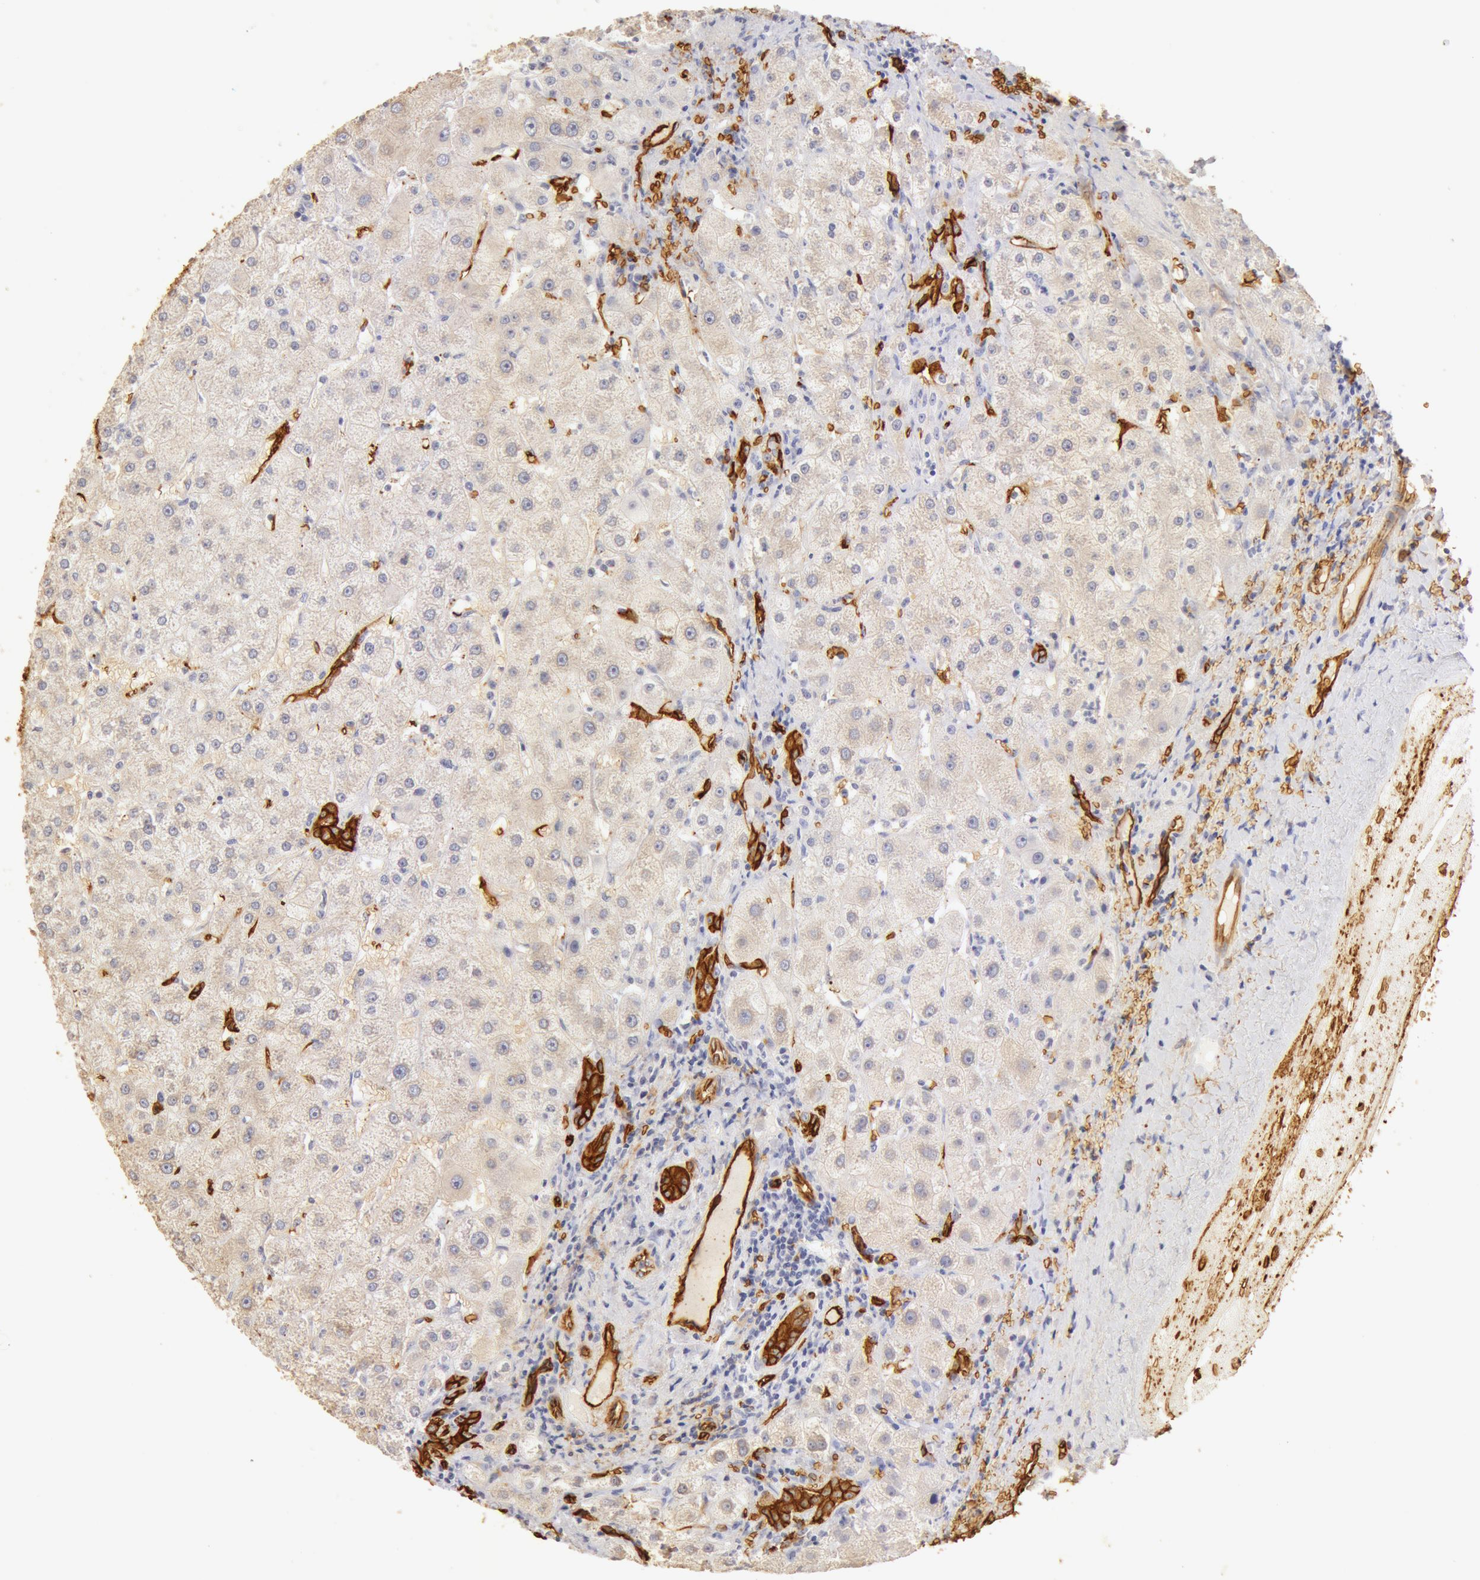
{"staining": {"intensity": "moderate", "quantity": ">75%", "location": "cytoplasmic/membranous"}, "tissue": "liver", "cell_type": "Cholangiocytes", "image_type": "normal", "snomed": [{"axis": "morphology", "description": "Normal tissue, NOS"}, {"axis": "topography", "description": "Liver"}], "caption": "Immunohistochemical staining of normal liver shows >75% levels of moderate cytoplasmic/membranous protein expression in about >75% of cholangiocytes. (brown staining indicates protein expression, while blue staining denotes nuclei).", "gene": "AQP1", "patient": {"sex": "female", "age": 79}}